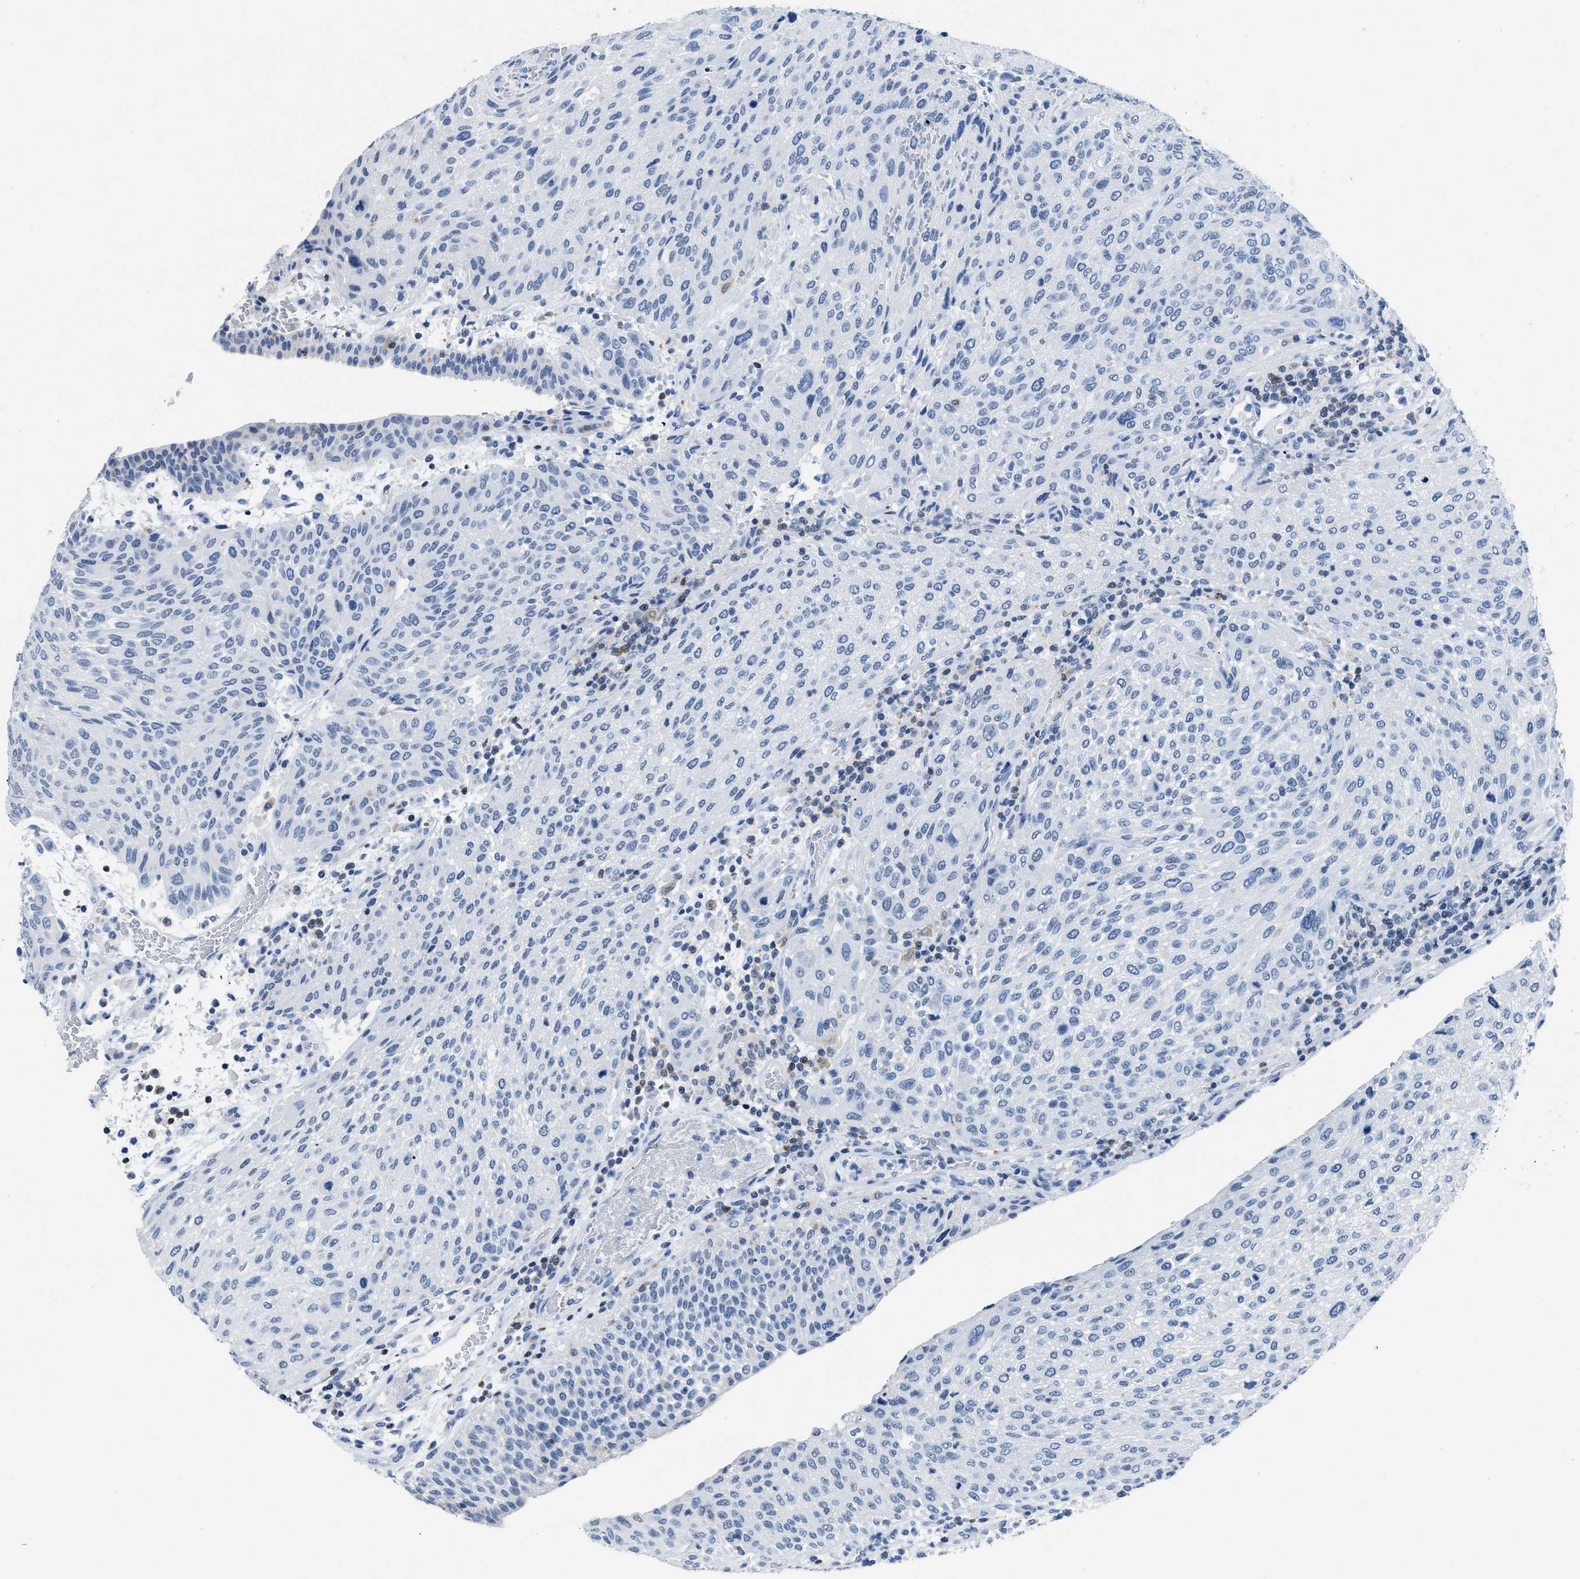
{"staining": {"intensity": "negative", "quantity": "none", "location": "none"}, "tissue": "urothelial cancer", "cell_type": "Tumor cells", "image_type": "cancer", "snomed": [{"axis": "morphology", "description": "Urothelial carcinoma, Low grade"}, {"axis": "morphology", "description": "Urothelial carcinoma, High grade"}, {"axis": "topography", "description": "Urinary bladder"}], "caption": "High-grade urothelial carcinoma was stained to show a protein in brown. There is no significant positivity in tumor cells.", "gene": "NFATC2", "patient": {"sex": "male", "age": 35}}